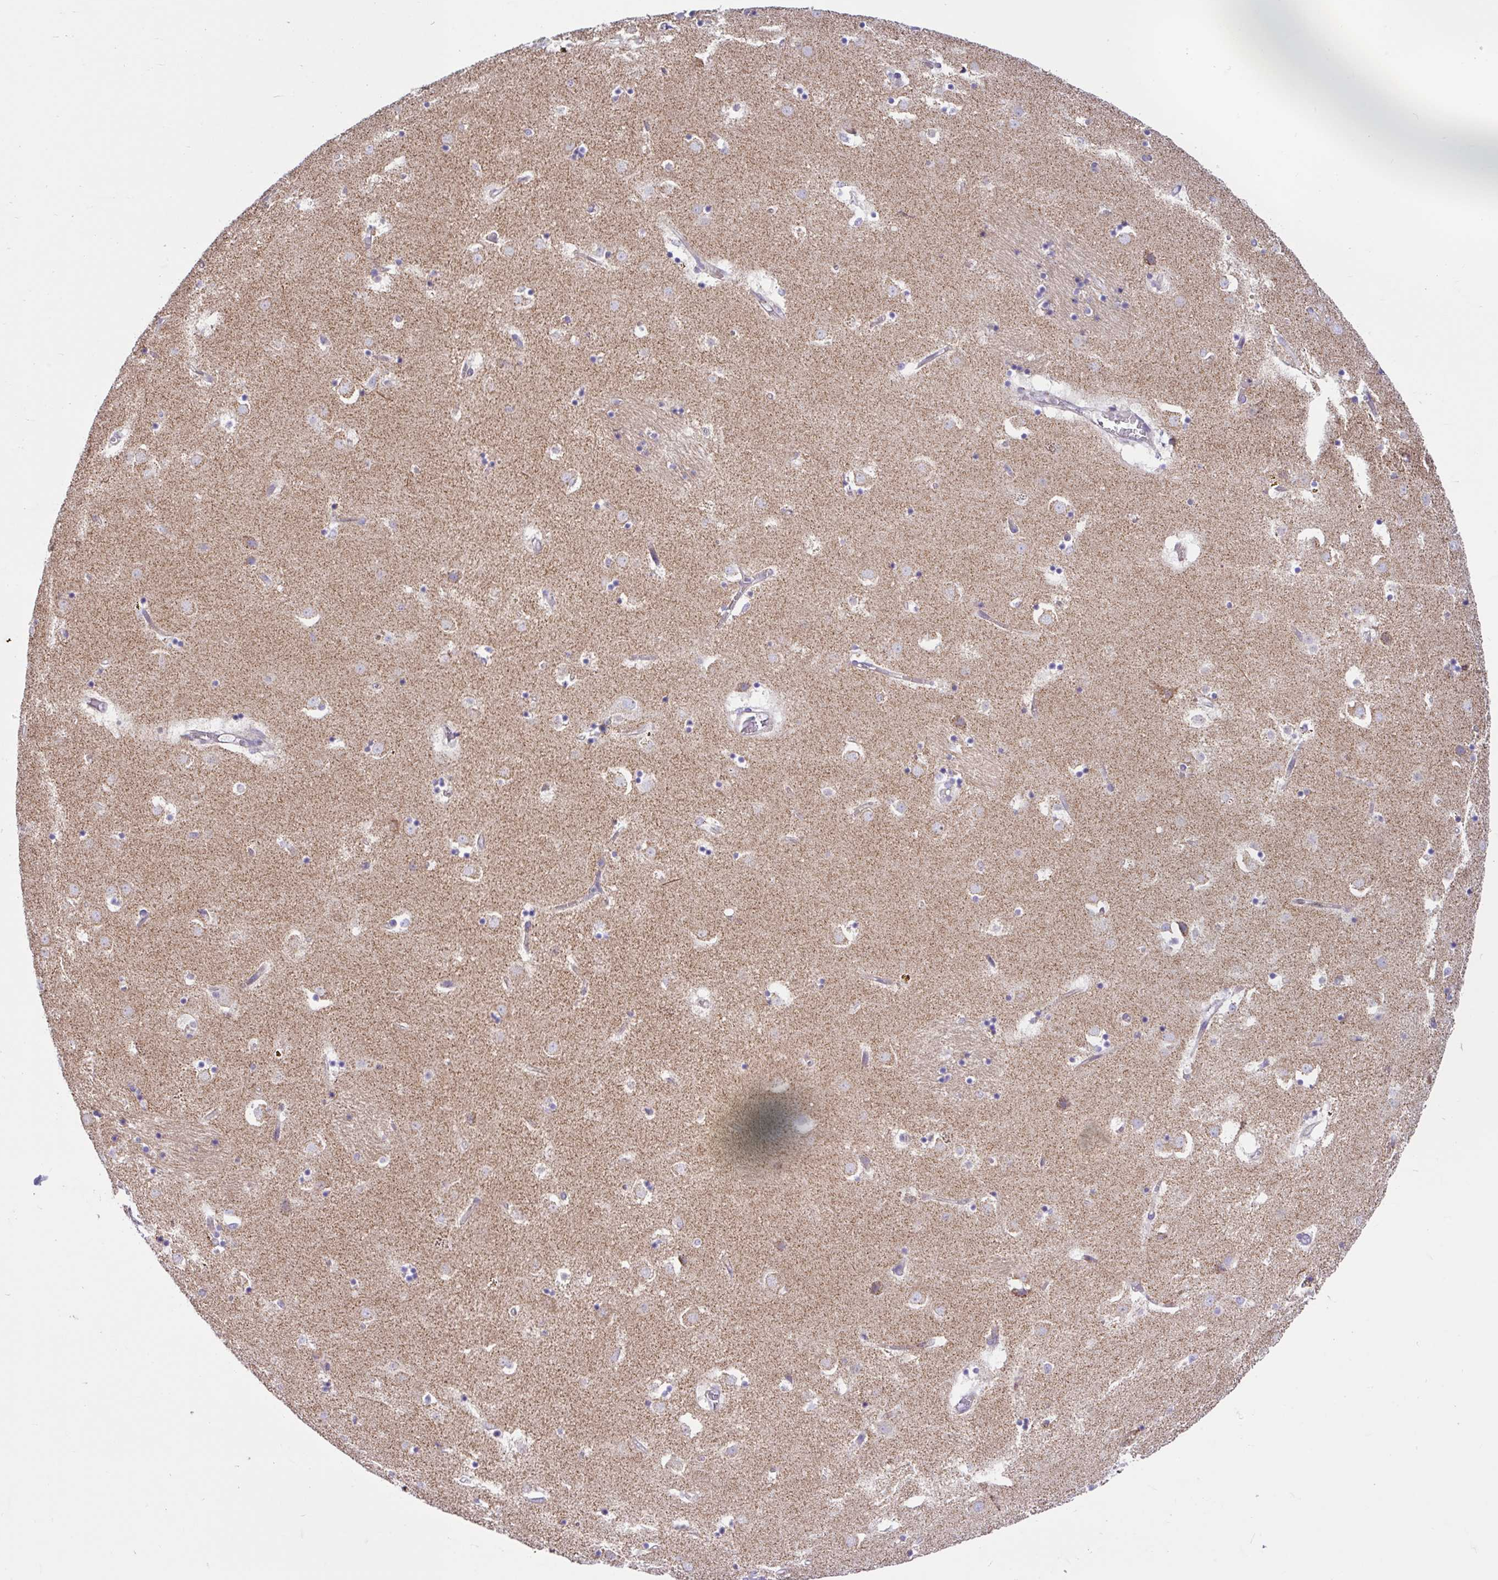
{"staining": {"intensity": "negative", "quantity": "none", "location": "none"}, "tissue": "caudate", "cell_type": "Glial cells", "image_type": "normal", "snomed": [{"axis": "morphology", "description": "Normal tissue, NOS"}, {"axis": "topography", "description": "Lateral ventricle wall"}], "caption": "A high-resolution micrograph shows immunohistochemistry staining of normal caudate, which demonstrates no significant staining in glial cells.", "gene": "NDUFS2", "patient": {"sex": "male", "age": 58}}